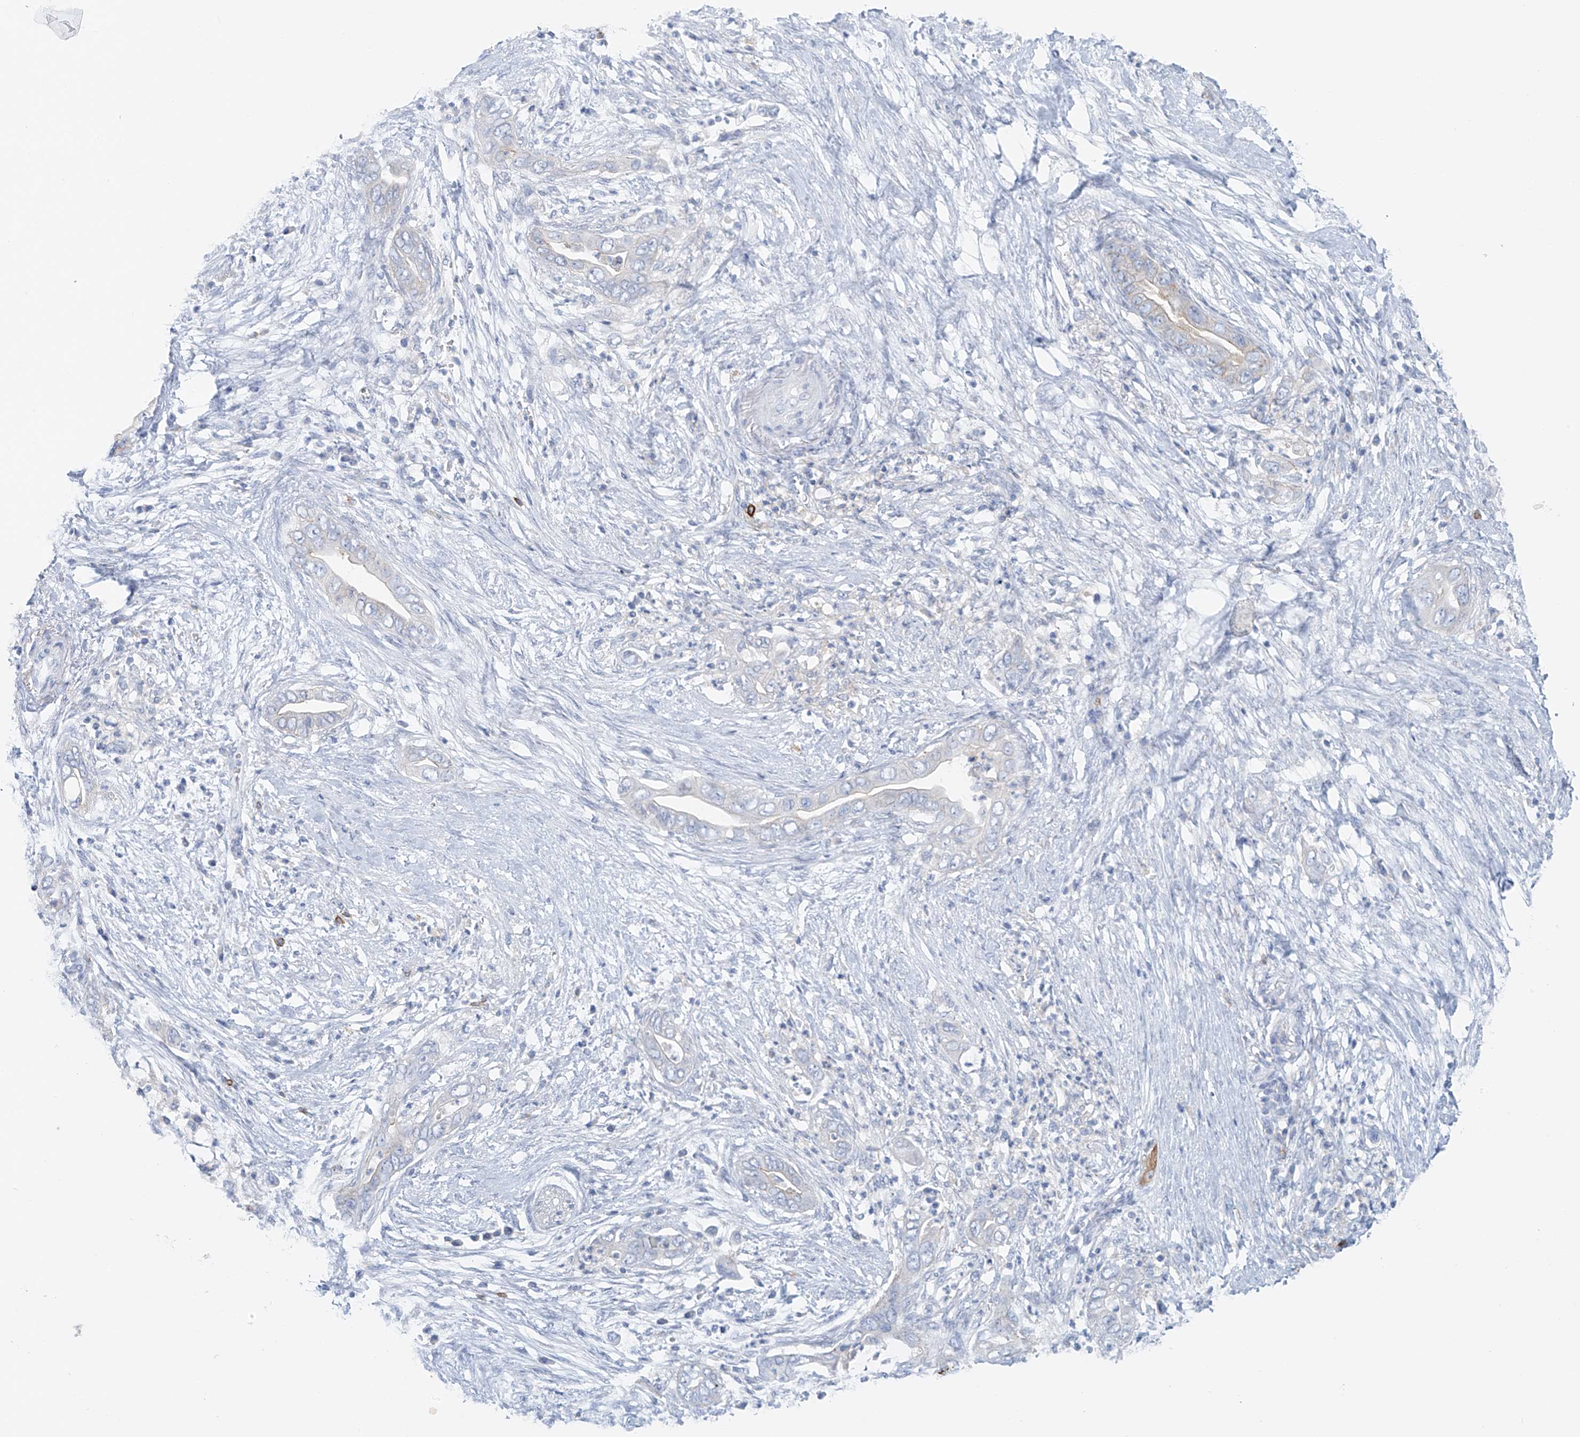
{"staining": {"intensity": "negative", "quantity": "none", "location": "none"}, "tissue": "pancreatic cancer", "cell_type": "Tumor cells", "image_type": "cancer", "snomed": [{"axis": "morphology", "description": "Adenocarcinoma, NOS"}, {"axis": "topography", "description": "Pancreas"}], "caption": "IHC image of neoplastic tissue: human pancreatic cancer stained with DAB demonstrates no significant protein staining in tumor cells. The staining was performed using DAB to visualize the protein expression in brown, while the nuclei were stained in blue with hematoxylin (Magnification: 20x).", "gene": "POMGNT2", "patient": {"sex": "male", "age": 75}}